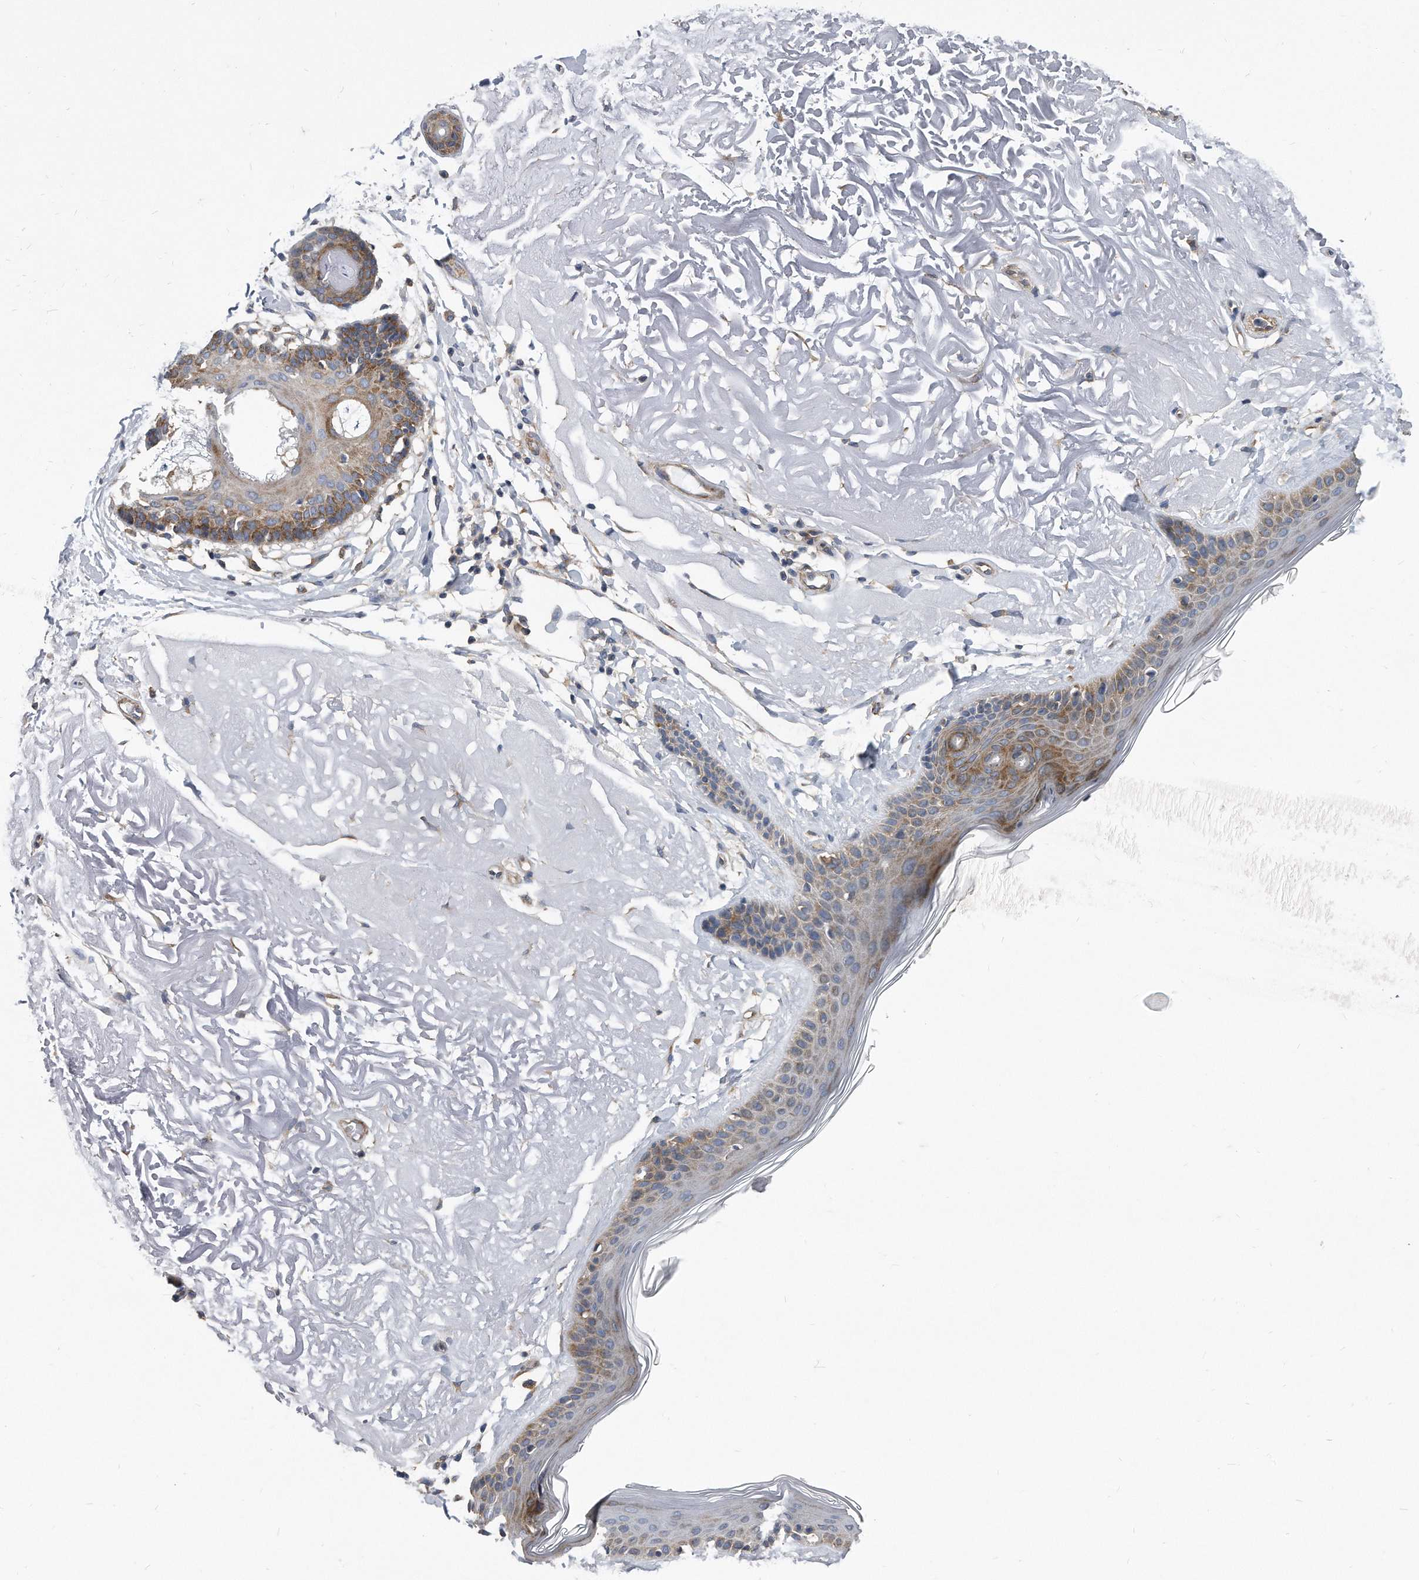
{"staining": {"intensity": "weak", "quantity": ">75%", "location": "cytoplasmic/membranous"}, "tissue": "skin", "cell_type": "Fibroblasts", "image_type": "normal", "snomed": [{"axis": "morphology", "description": "Normal tissue, NOS"}, {"axis": "topography", "description": "Skin"}, {"axis": "topography", "description": "Skeletal muscle"}], "caption": "Skin stained with DAB immunohistochemistry (IHC) shows low levels of weak cytoplasmic/membranous staining in approximately >75% of fibroblasts.", "gene": "EIF2B4", "patient": {"sex": "male", "age": 83}}